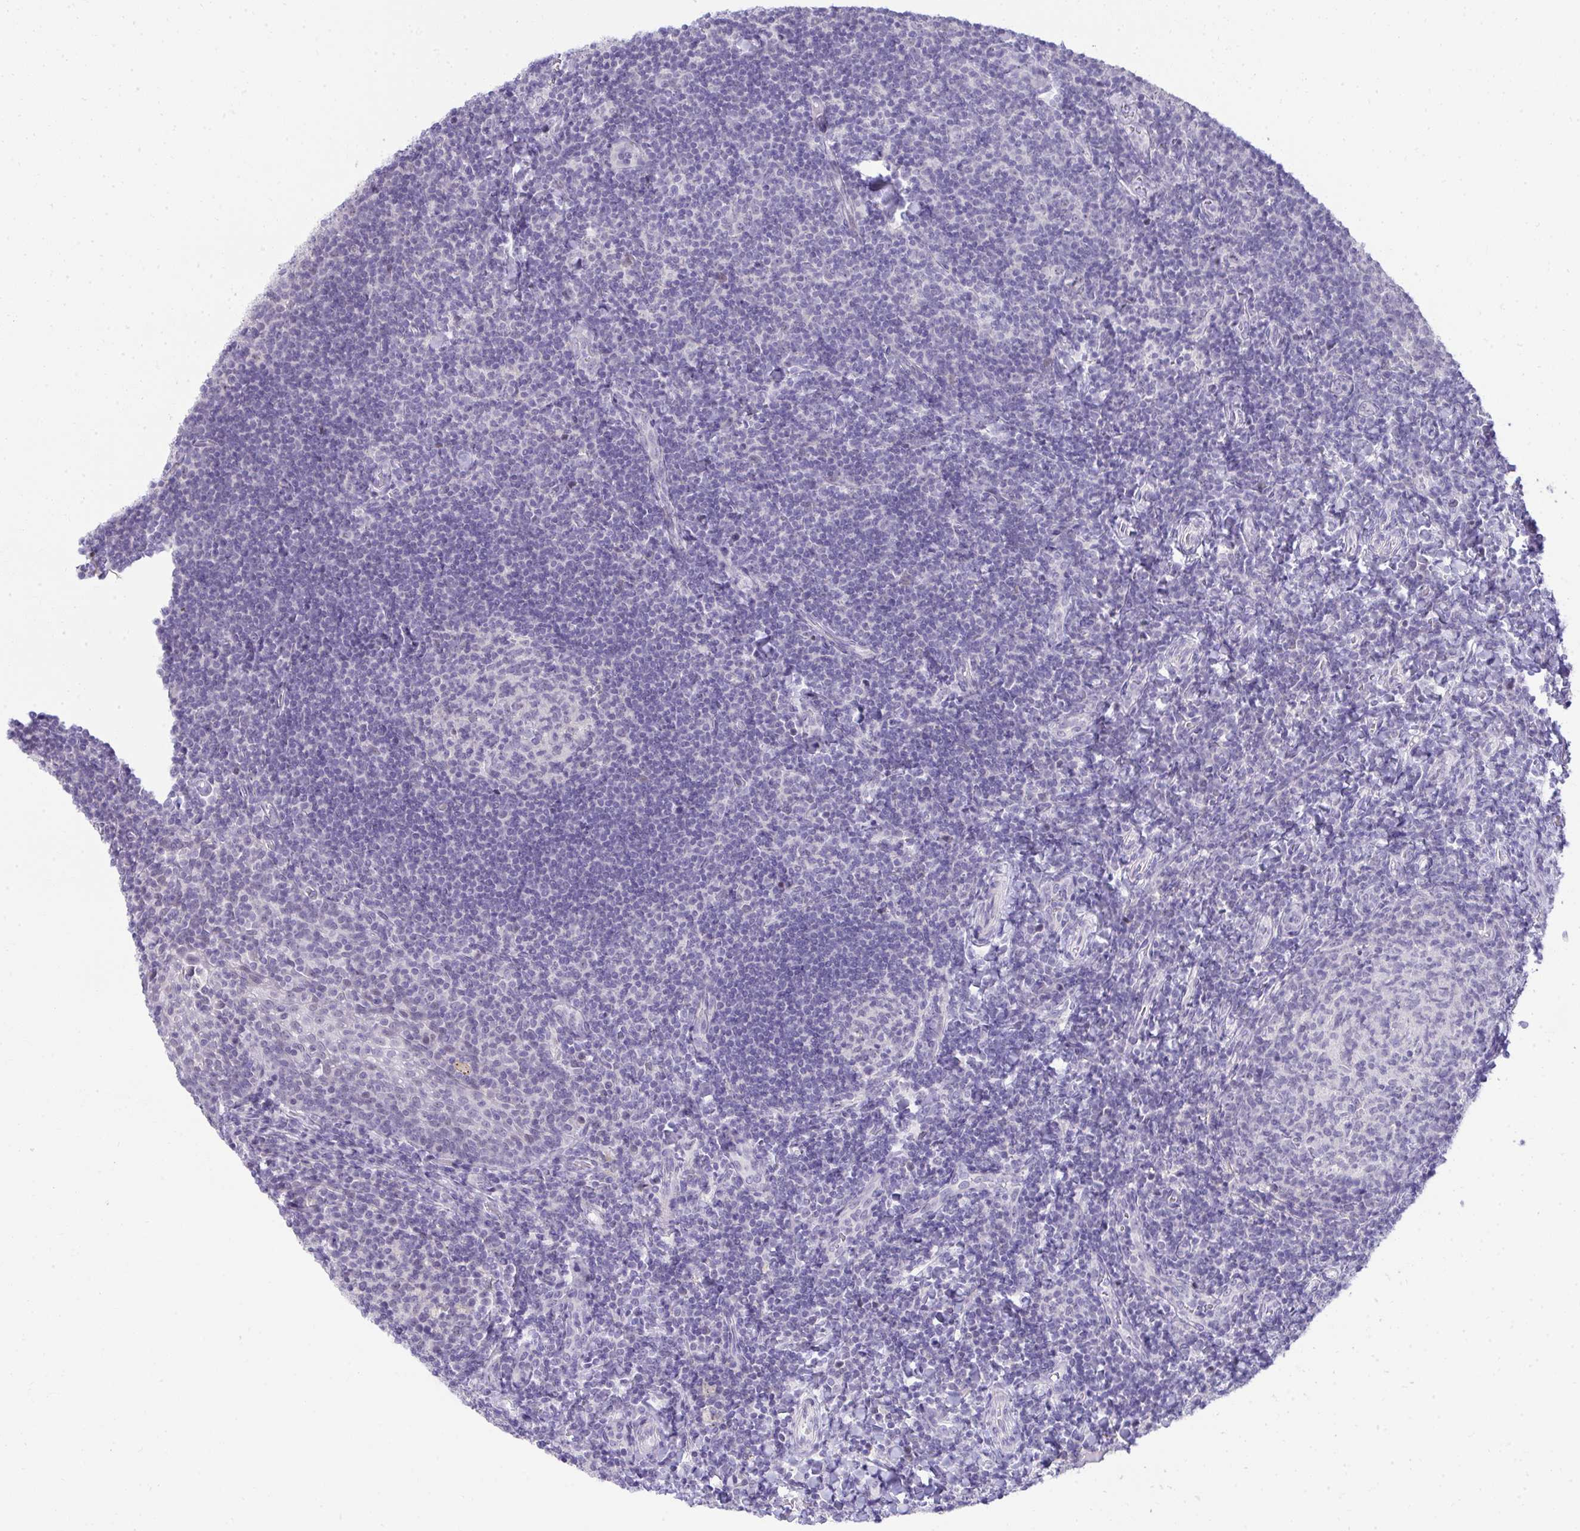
{"staining": {"intensity": "negative", "quantity": "none", "location": "none"}, "tissue": "tonsil", "cell_type": "Germinal center cells", "image_type": "normal", "snomed": [{"axis": "morphology", "description": "Normal tissue, NOS"}, {"axis": "topography", "description": "Tonsil"}], "caption": "Photomicrograph shows no significant protein positivity in germinal center cells of normal tonsil.", "gene": "EID3", "patient": {"sex": "female", "age": 10}}